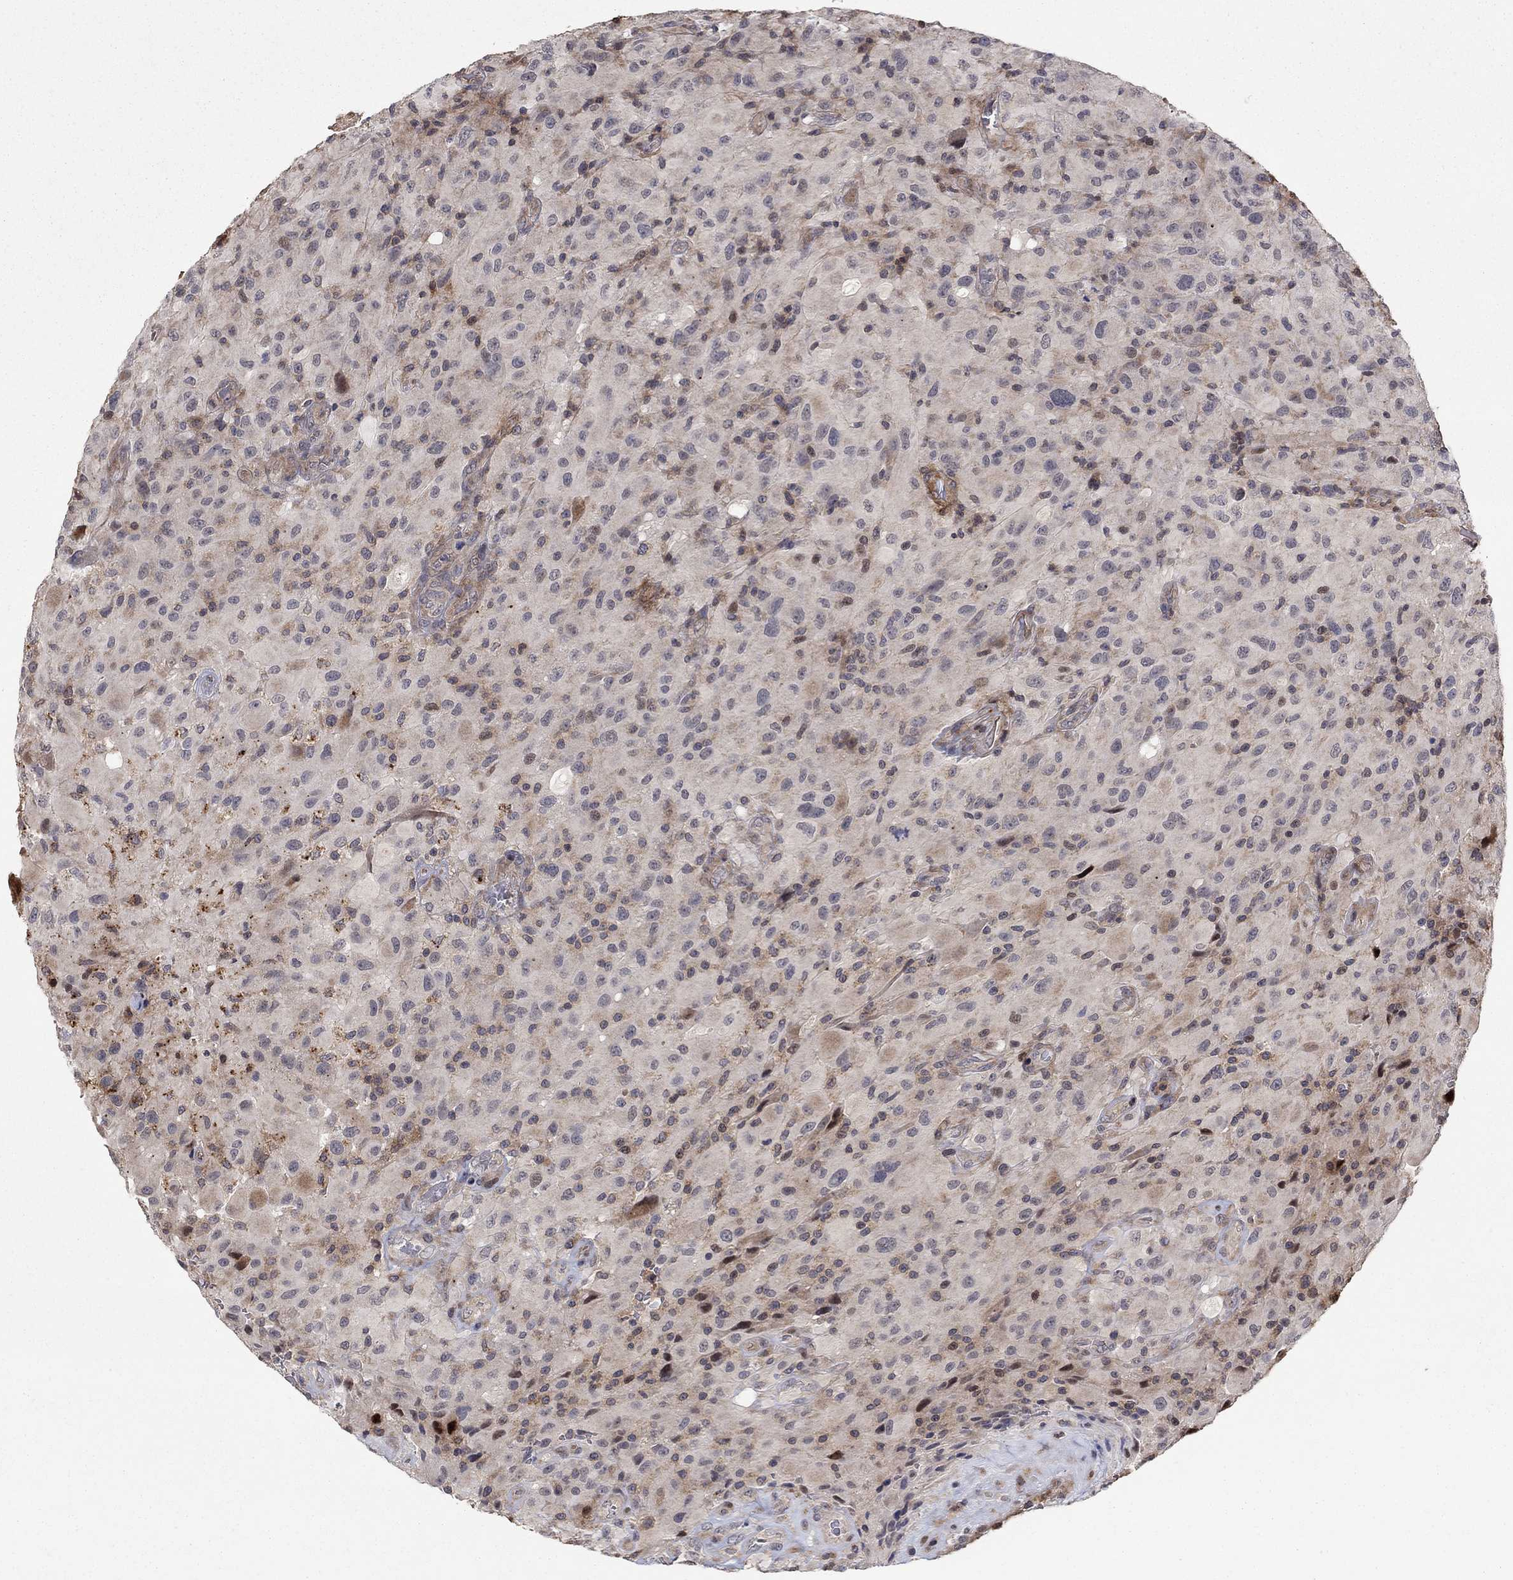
{"staining": {"intensity": "strong", "quantity": "<25%", "location": "nuclear"}, "tissue": "glioma", "cell_type": "Tumor cells", "image_type": "cancer", "snomed": [{"axis": "morphology", "description": "Glioma, malignant, High grade"}, {"axis": "topography", "description": "Cerebral cortex"}], "caption": "This is an image of immunohistochemistry (IHC) staining of glioma, which shows strong positivity in the nuclear of tumor cells.", "gene": "LPCAT4", "patient": {"sex": "male", "age": 35}}